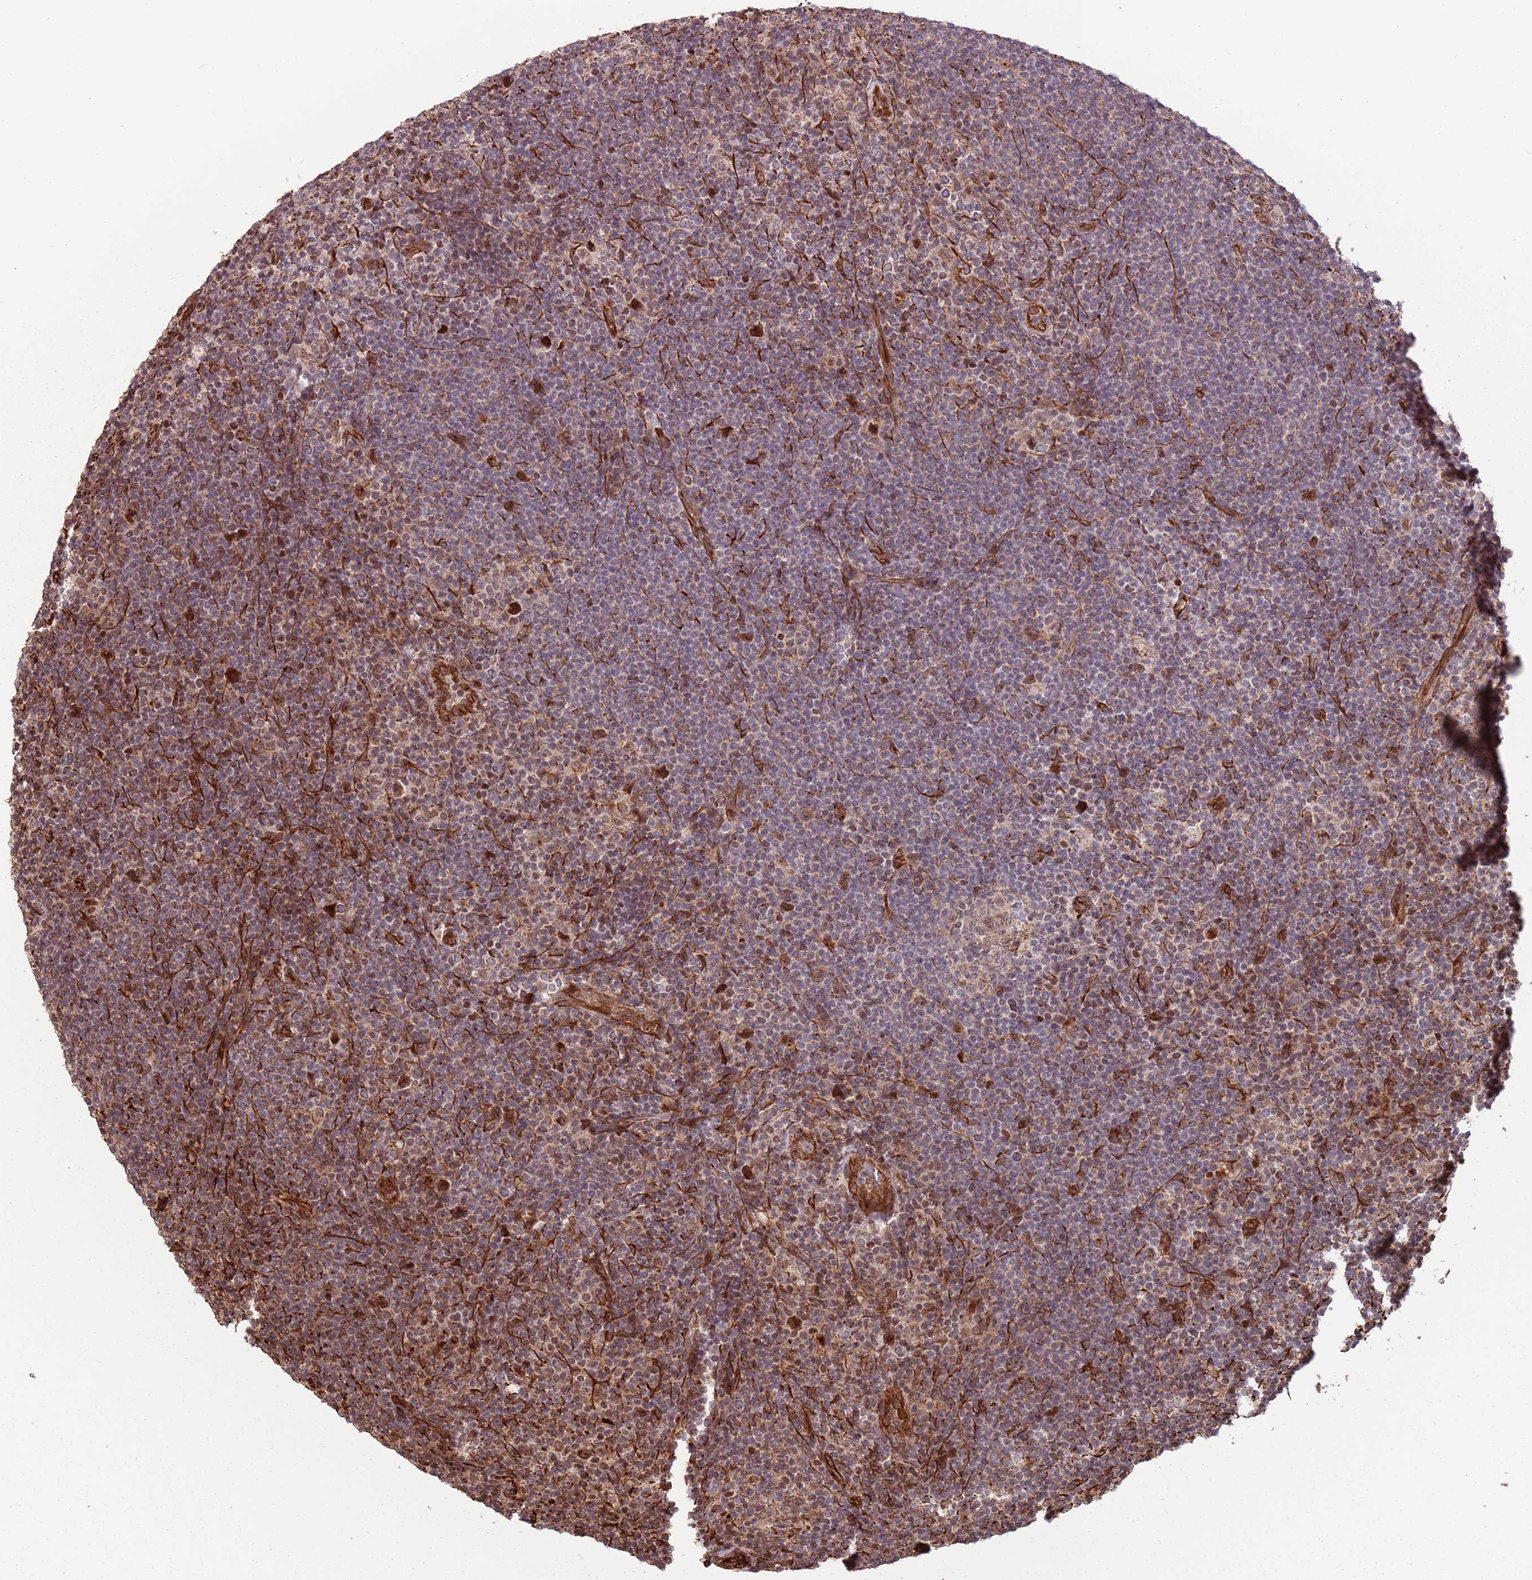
{"staining": {"intensity": "moderate", "quantity": ">75%", "location": "nuclear"}, "tissue": "lymphoma", "cell_type": "Tumor cells", "image_type": "cancer", "snomed": [{"axis": "morphology", "description": "Hodgkin's disease, NOS"}, {"axis": "topography", "description": "Lymph node"}], "caption": "IHC of lymphoma shows medium levels of moderate nuclear positivity in approximately >75% of tumor cells.", "gene": "ADAMTS3", "patient": {"sex": "female", "age": 57}}